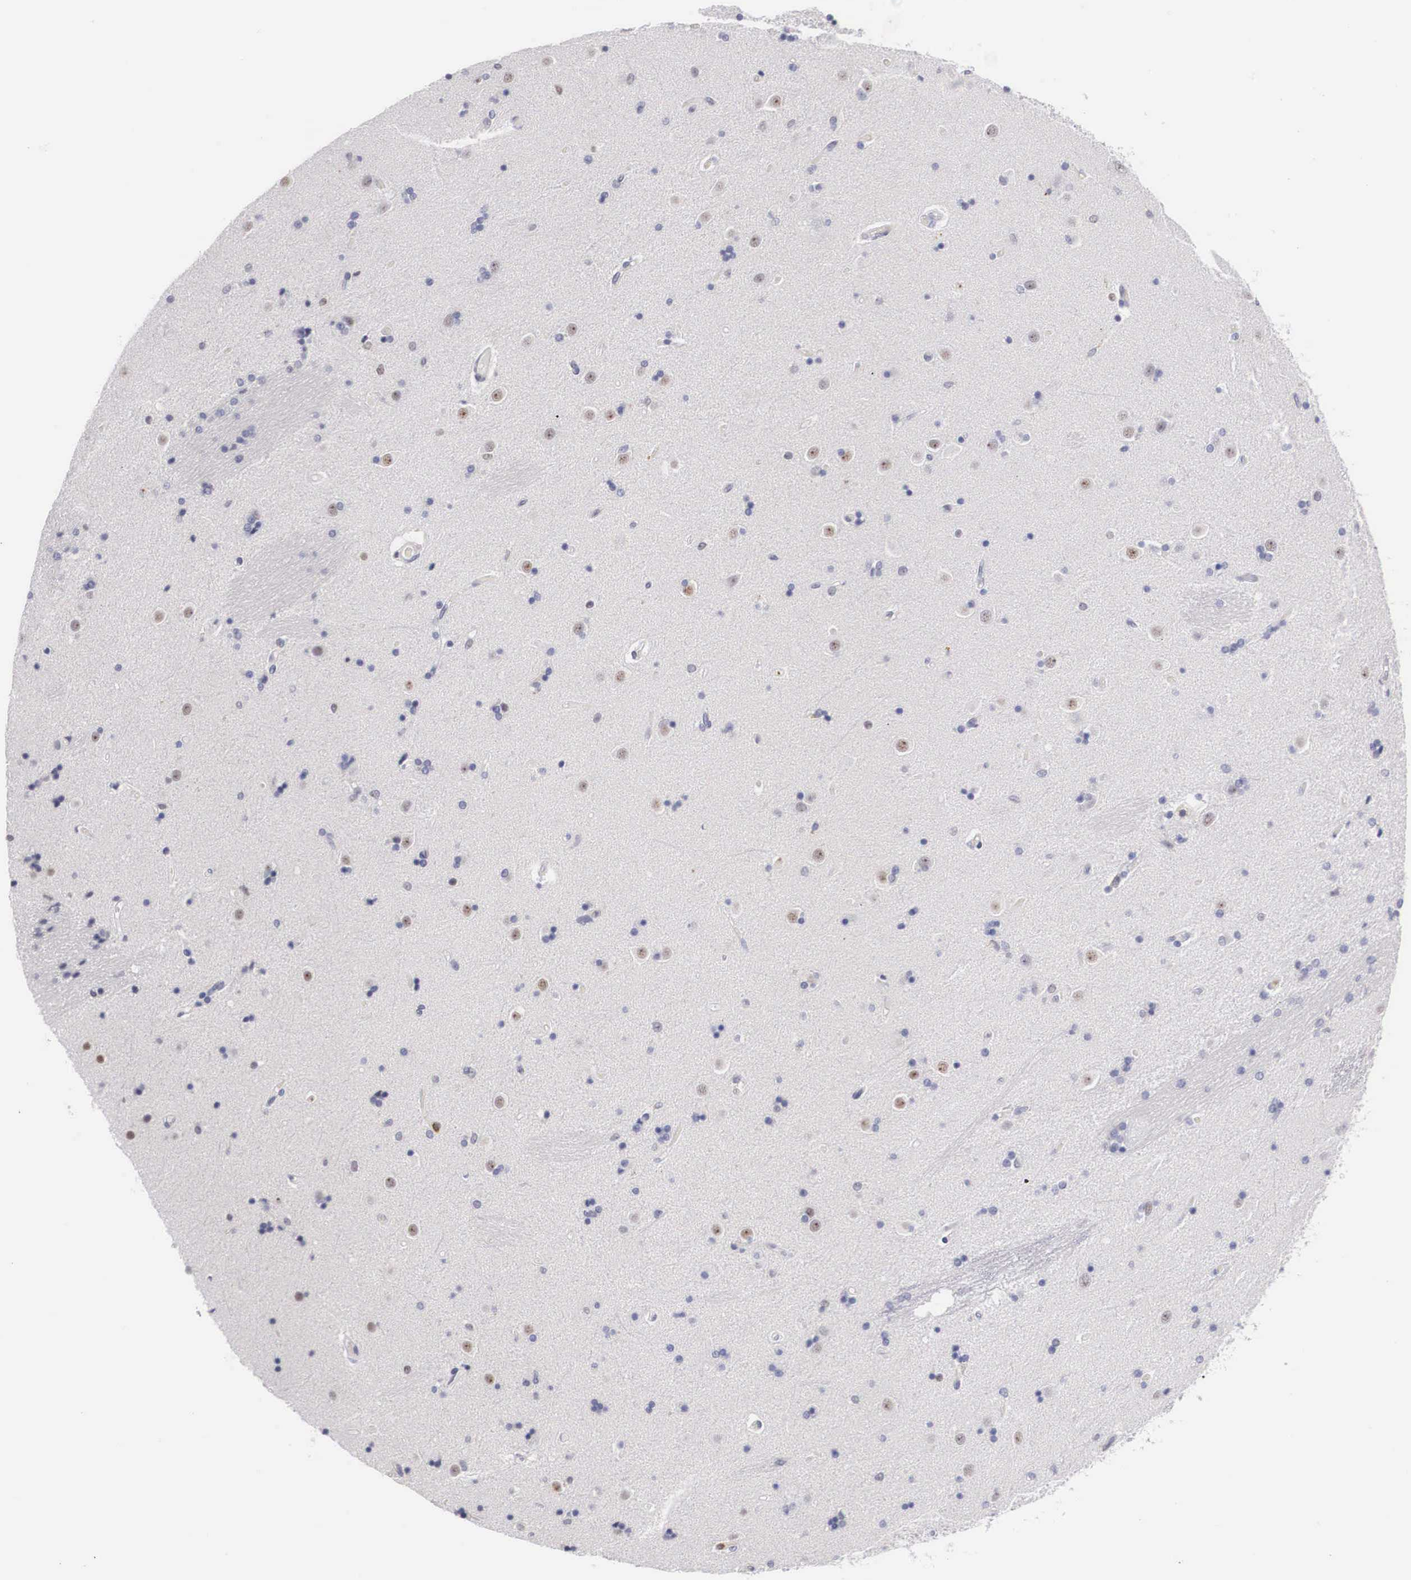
{"staining": {"intensity": "weak", "quantity": "<25%", "location": "nuclear"}, "tissue": "caudate", "cell_type": "Glial cells", "image_type": "normal", "snomed": [{"axis": "morphology", "description": "Normal tissue, NOS"}, {"axis": "topography", "description": "Lateral ventricle wall"}], "caption": "IHC of unremarkable caudate displays no expression in glial cells. The staining is performed using DAB brown chromogen with nuclei counter-stained in using hematoxylin.", "gene": "FAM47A", "patient": {"sex": "female", "age": 54}}